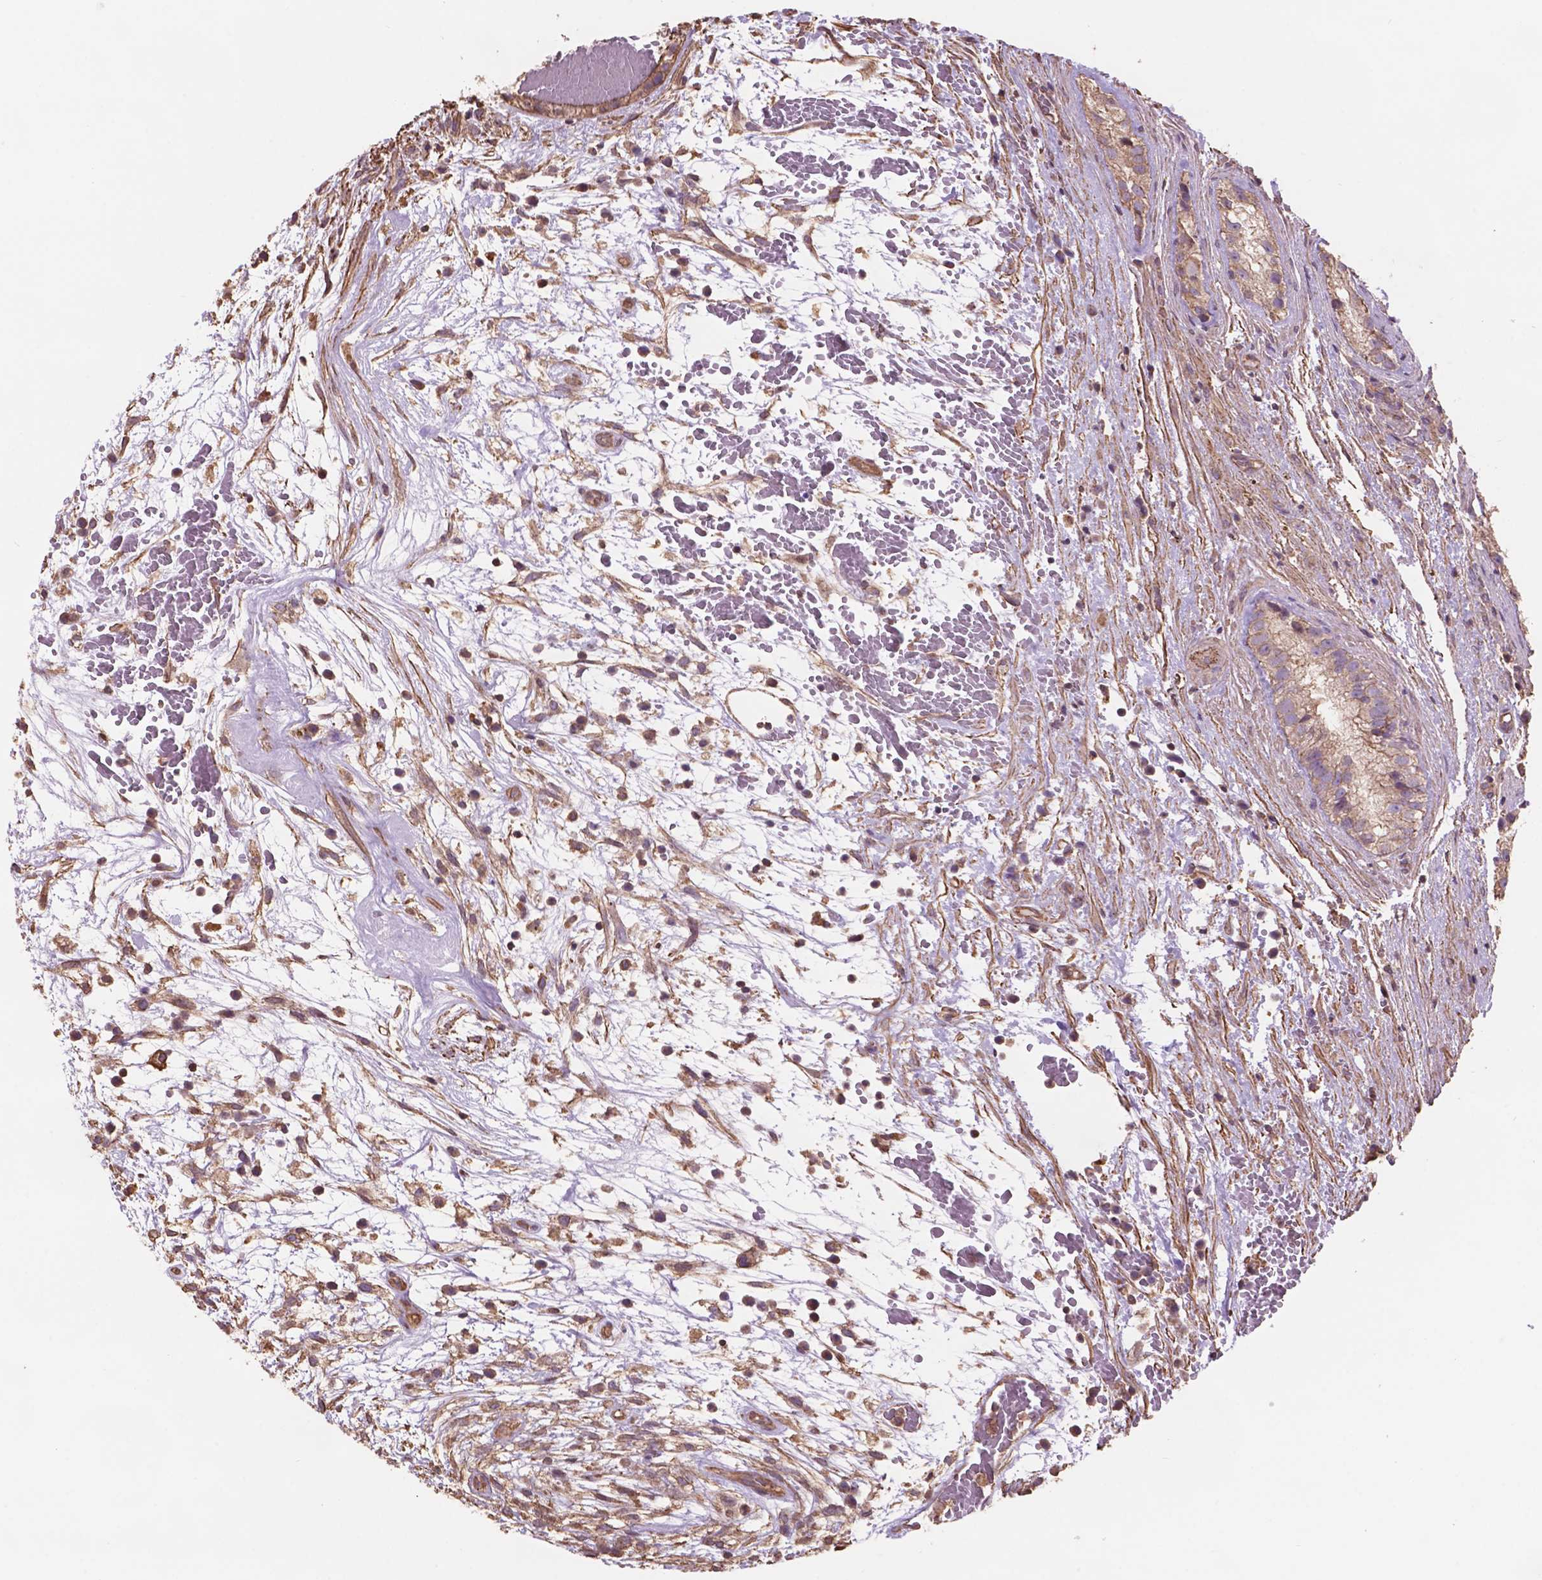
{"staining": {"intensity": "negative", "quantity": "none", "location": "none"}, "tissue": "testis cancer", "cell_type": "Tumor cells", "image_type": "cancer", "snomed": [{"axis": "morphology", "description": "Normal tissue, NOS"}, {"axis": "morphology", "description": "Carcinoma, Embryonal, NOS"}, {"axis": "topography", "description": "Testis"}], "caption": "IHC of embryonal carcinoma (testis) displays no positivity in tumor cells.", "gene": "NIPA2", "patient": {"sex": "male", "age": 32}}